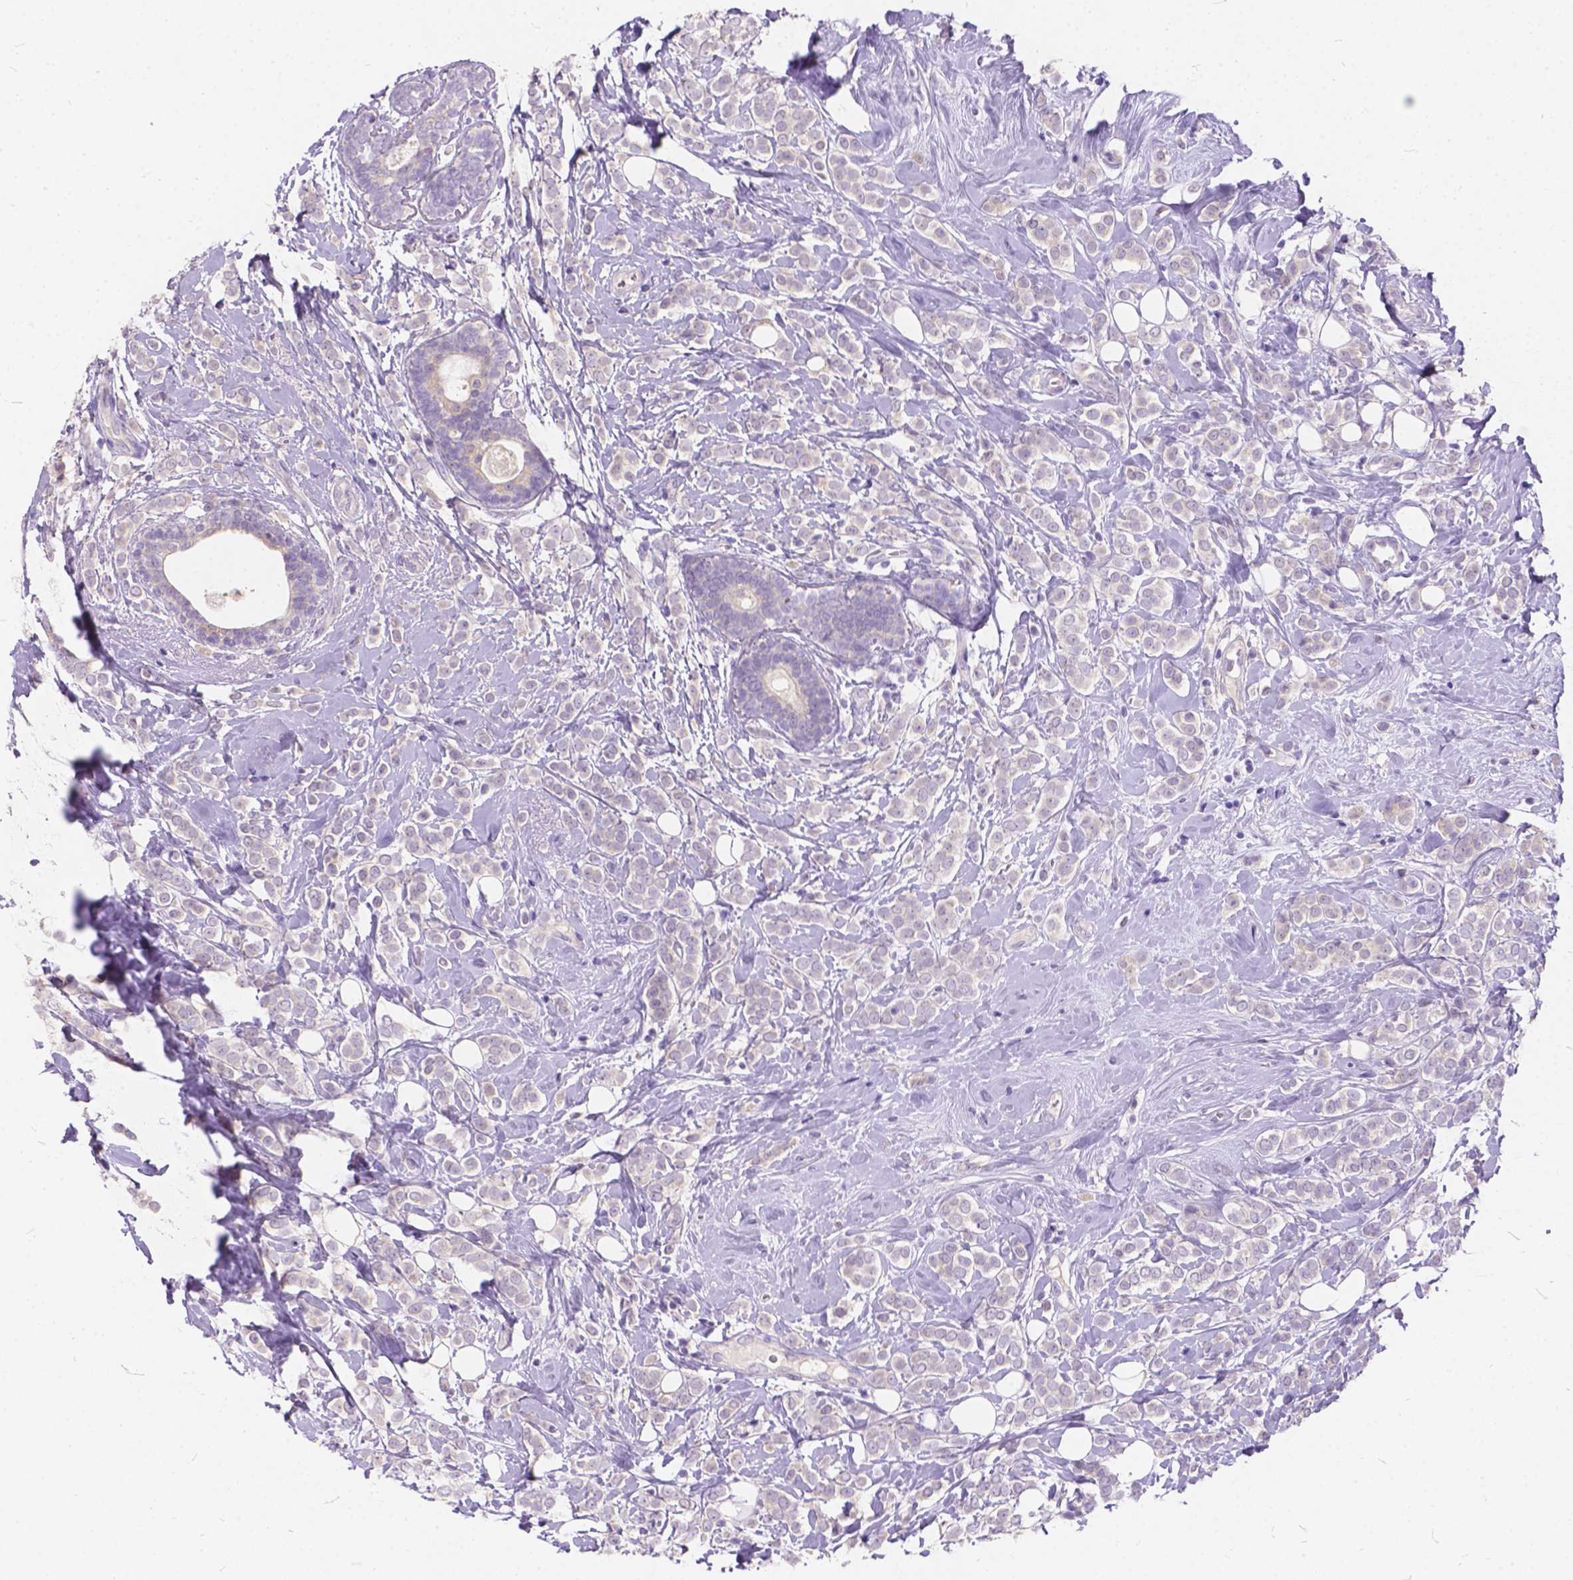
{"staining": {"intensity": "negative", "quantity": "none", "location": "none"}, "tissue": "breast cancer", "cell_type": "Tumor cells", "image_type": "cancer", "snomed": [{"axis": "morphology", "description": "Lobular carcinoma"}, {"axis": "topography", "description": "Breast"}], "caption": "Immunohistochemical staining of human breast cancer (lobular carcinoma) exhibits no significant staining in tumor cells.", "gene": "PEX11G", "patient": {"sex": "female", "age": 49}}